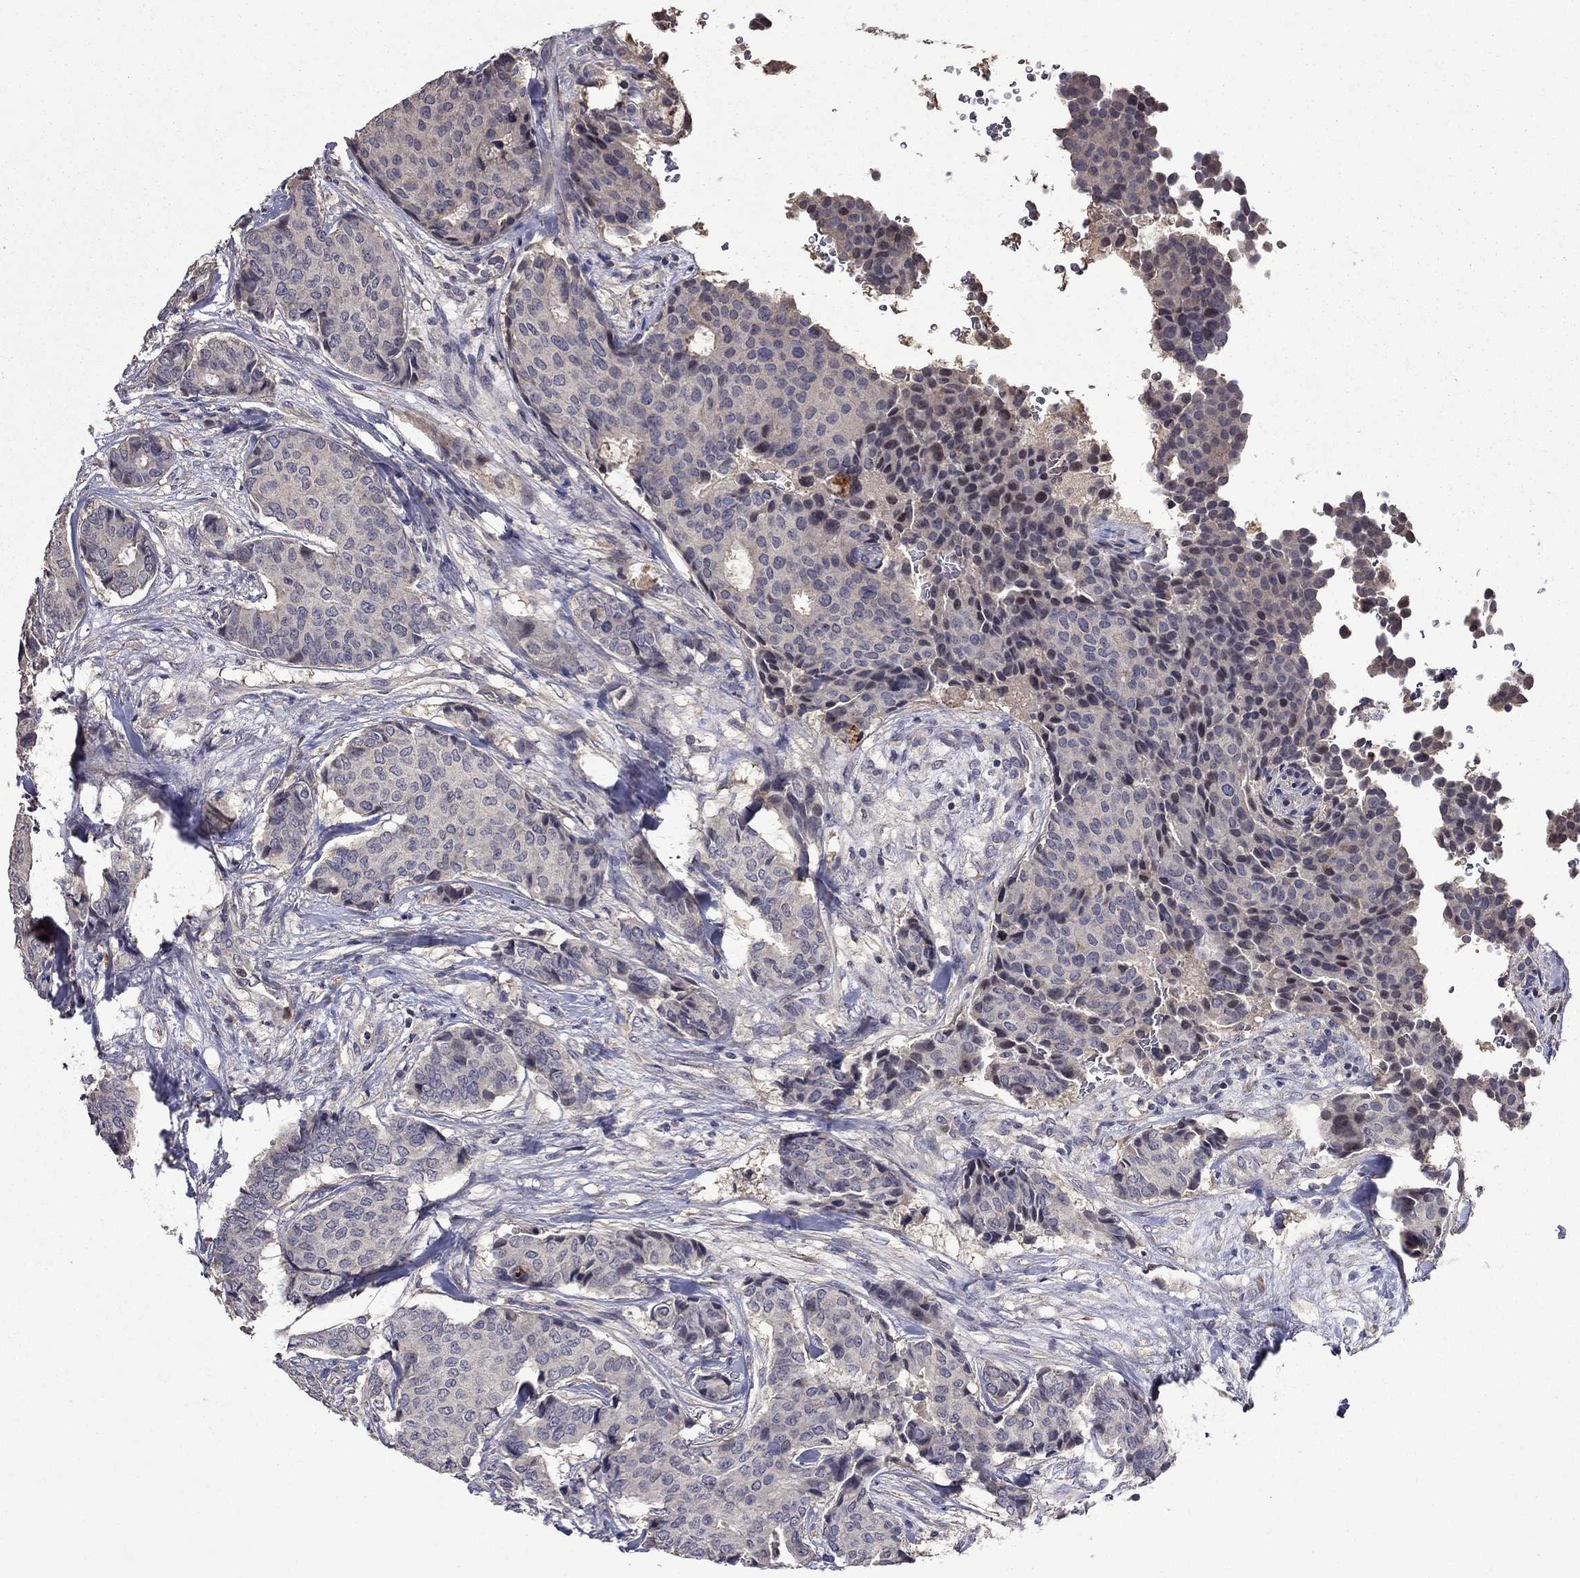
{"staining": {"intensity": "negative", "quantity": "none", "location": "none"}, "tissue": "breast cancer", "cell_type": "Tumor cells", "image_type": "cancer", "snomed": [{"axis": "morphology", "description": "Duct carcinoma"}, {"axis": "topography", "description": "Breast"}], "caption": "Immunohistochemistry (IHC) photomicrograph of human invasive ductal carcinoma (breast) stained for a protein (brown), which exhibits no positivity in tumor cells.", "gene": "SATB1", "patient": {"sex": "female", "age": 75}}